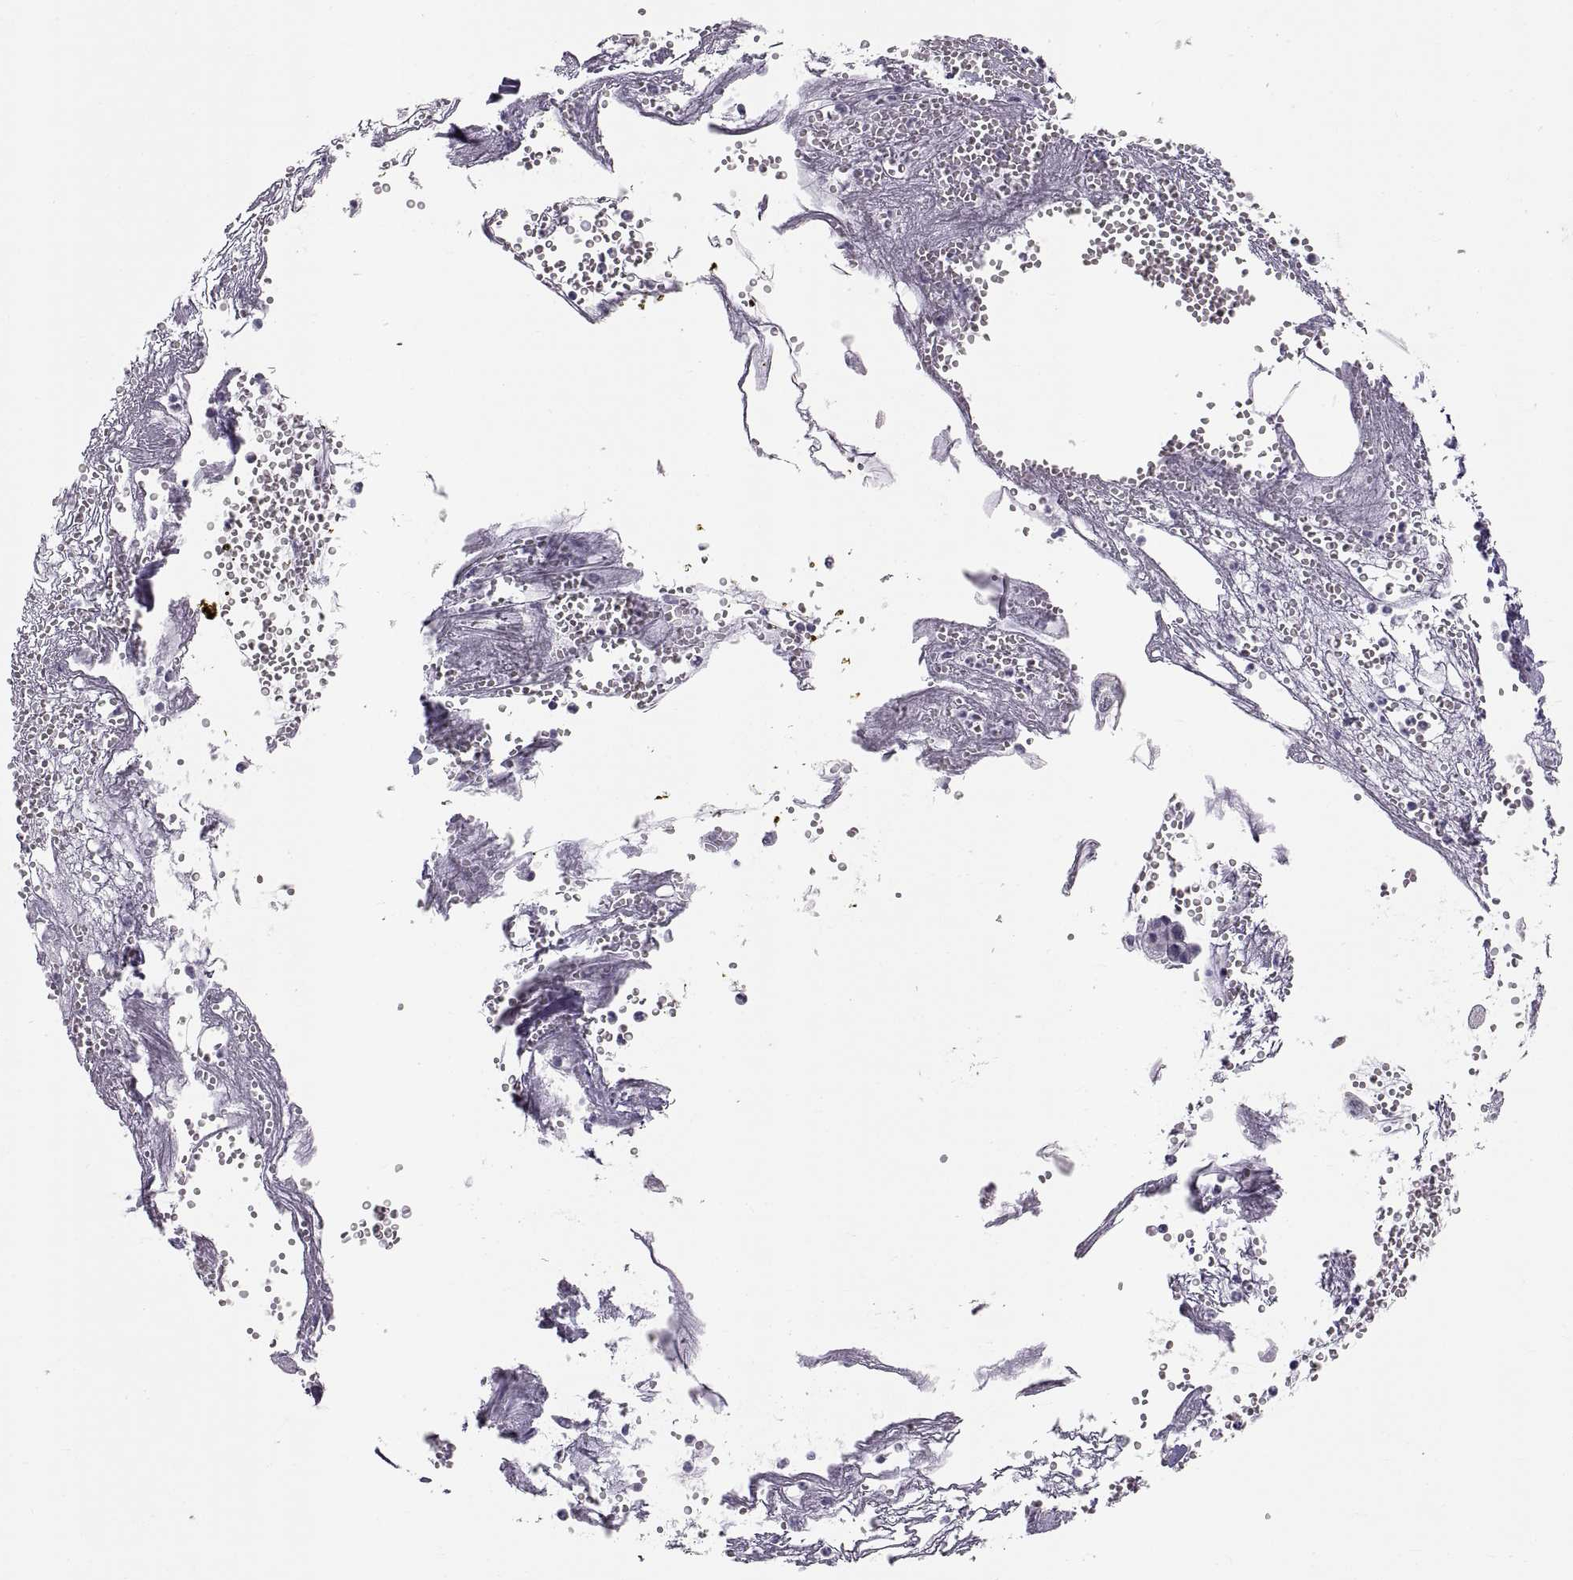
{"staining": {"intensity": "negative", "quantity": "none", "location": "none"}, "tissue": "pancreatic cancer", "cell_type": "Tumor cells", "image_type": "cancer", "snomed": [{"axis": "morphology", "description": "Adenocarcinoma, NOS"}, {"axis": "topography", "description": "Pancreas"}], "caption": "The histopathology image reveals no staining of tumor cells in pancreatic cancer. The staining is performed using DAB (3,3'-diaminobenzidine) brown chromogen with nuclei counter-stained in using hematoxylin.", "gene": "WBP2NL", "patient": {"sex": "male", "age": 70}}